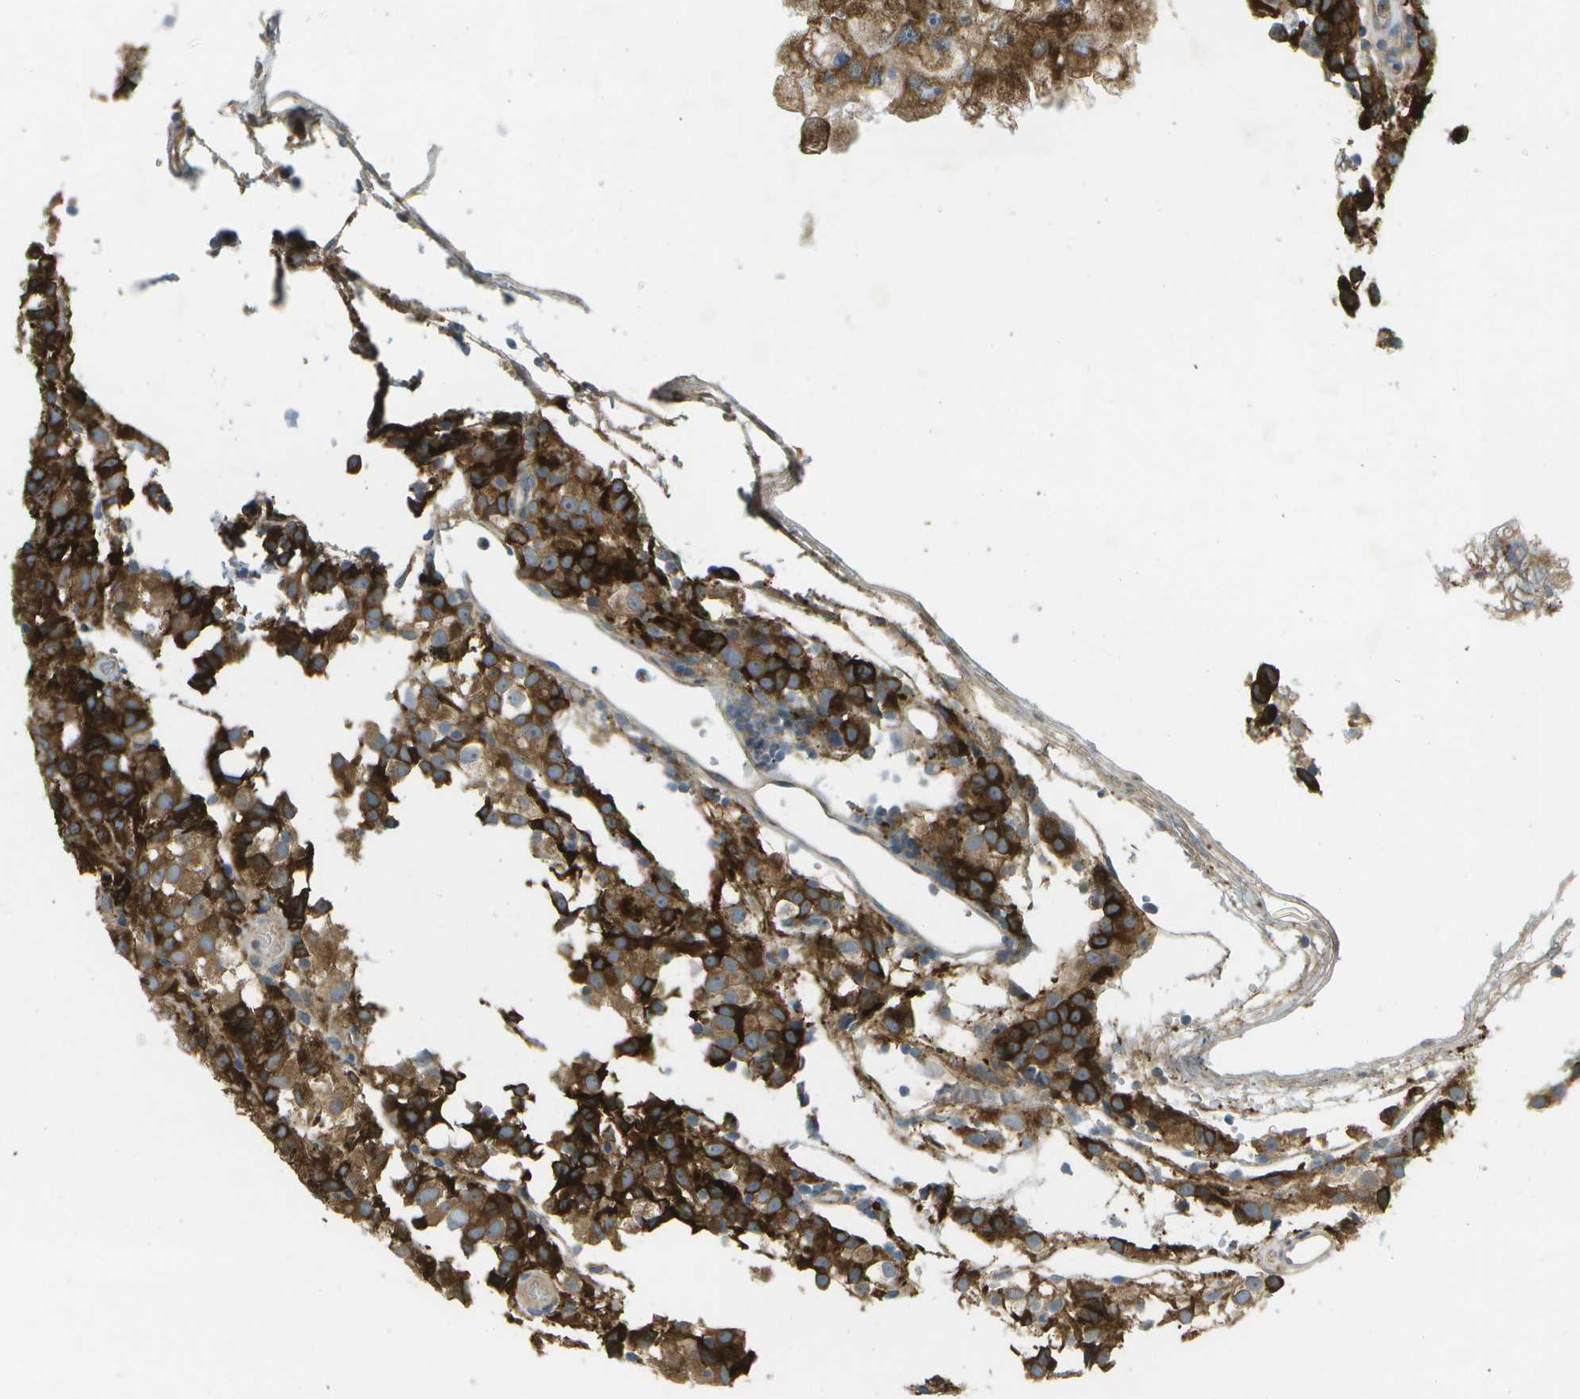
{"staining": {"intensity": "strong", "quantity": ">75%", "location": "cytoplasmic/membranous"}, "tissue": "glioma", "cell_type": "Tumor cells", "image_type": "cancer", "snomed": [{"axis": "morphology", "description": "Glioma, malignant, High grade"}, {"axis": "topography", "description": "Brain"}], "caption": "Brown immunohistochemical staining in malignant glioma (high-grade) demonstrates strong cytoplasmic/membranous positivity in about >75% of tumor cells.", "gene": "WNK2", "patient": {"sex": "male", "age": 32}}